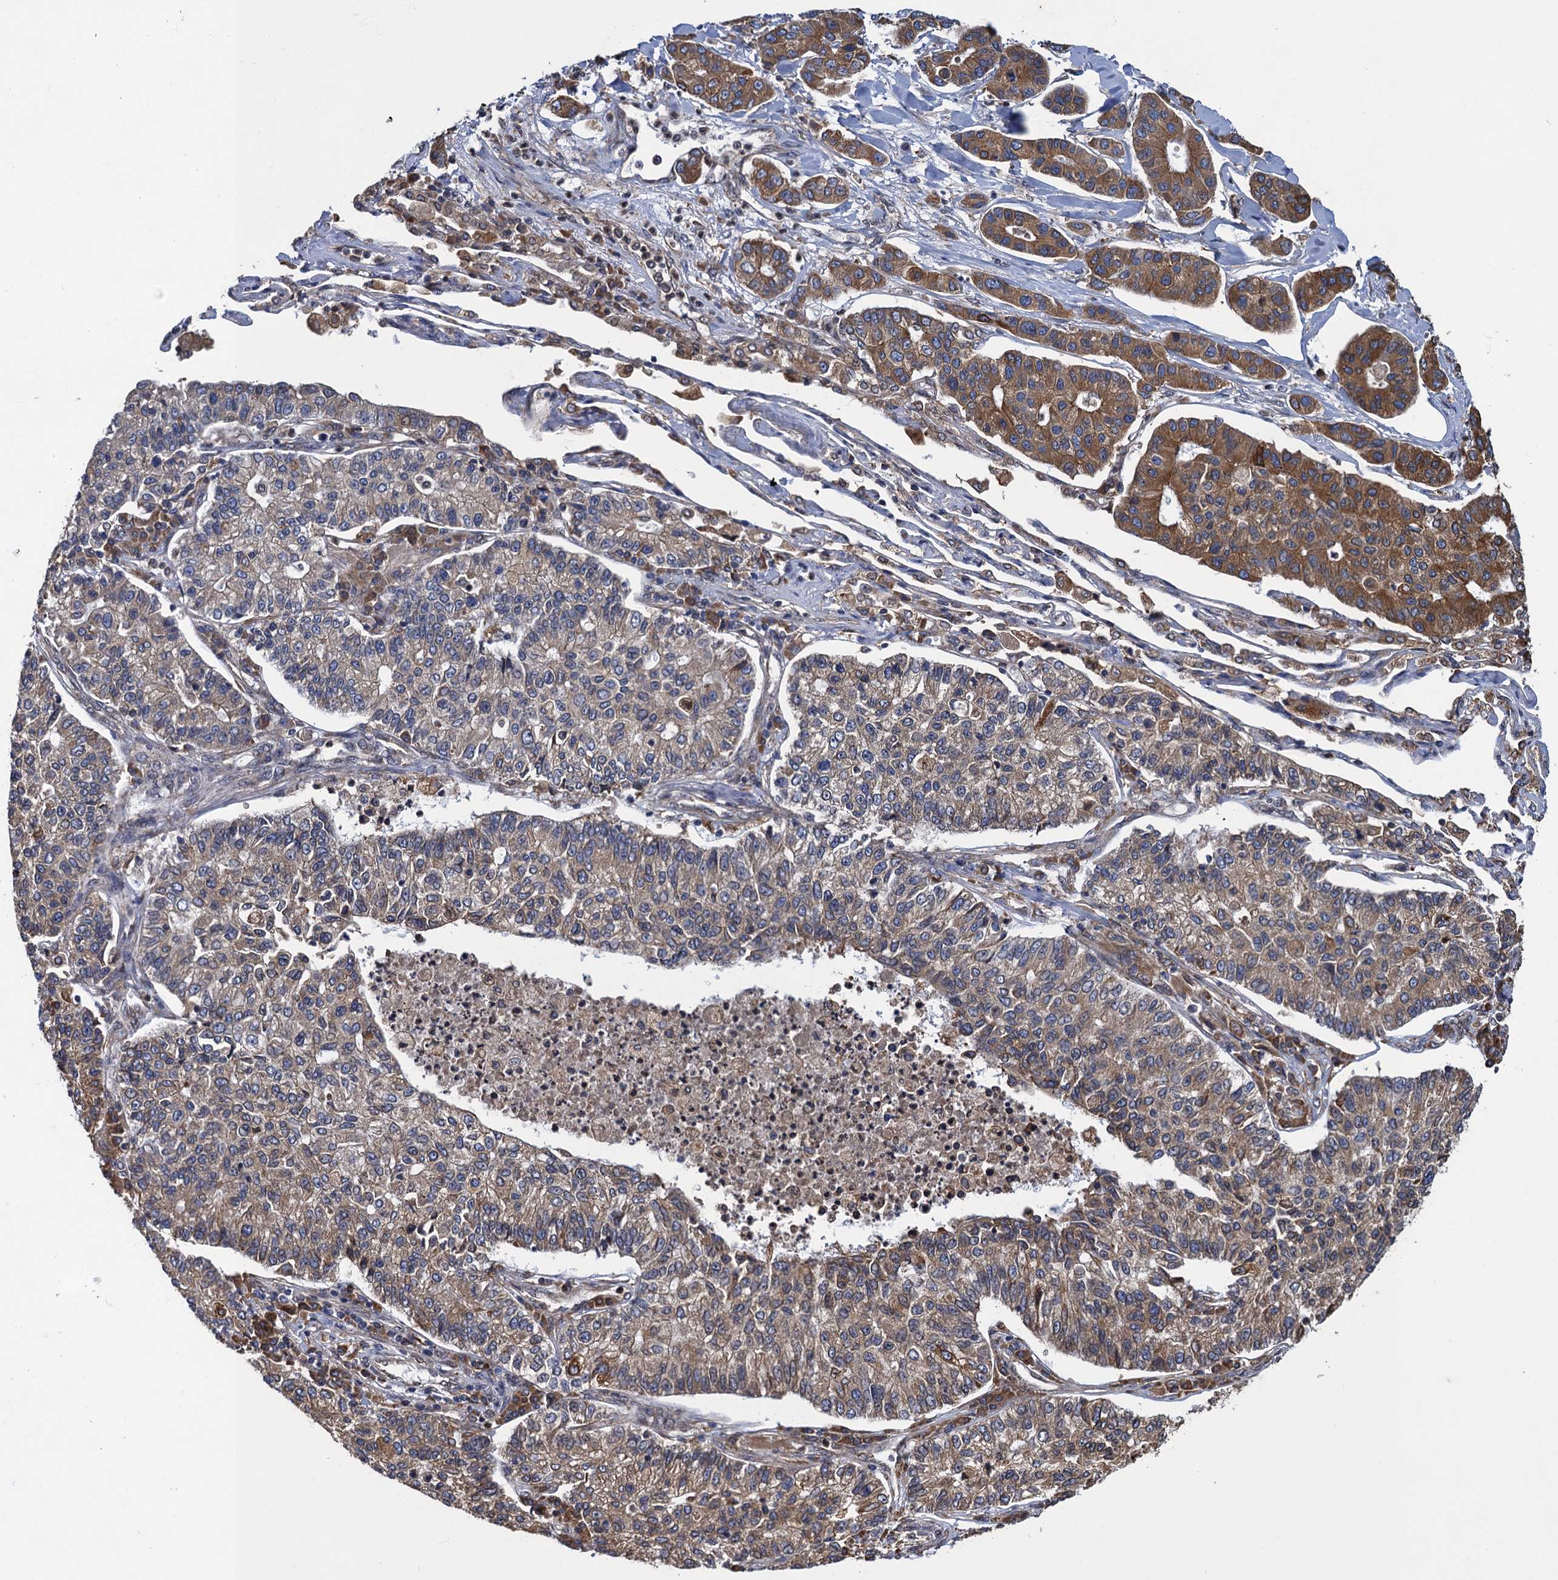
{"staining": {"intensity": "moderate", "quantity": "25%-75%", "location": "cytoplasmic/membranous"}, "tissue": "lung cancer", "cell_type": "Tumor cells", "image_type": "cancer", "snomed": [{"axis": "morphology", "description": "Adenocarcinoma, NOS"}, {"axis": "topography", "description": "Lung"}], "caption": "Immunohistochemical staining of human lung cancer (adenocarcinoma) exhibits moderate cytoplasmic/membranous protein expression in about 25%-75% of tumor cells. The protein is shown in brown color, while the nuclei are stained blue.", "gene": "ARMC5", "patient": {"sex": "male", "age": 49}}